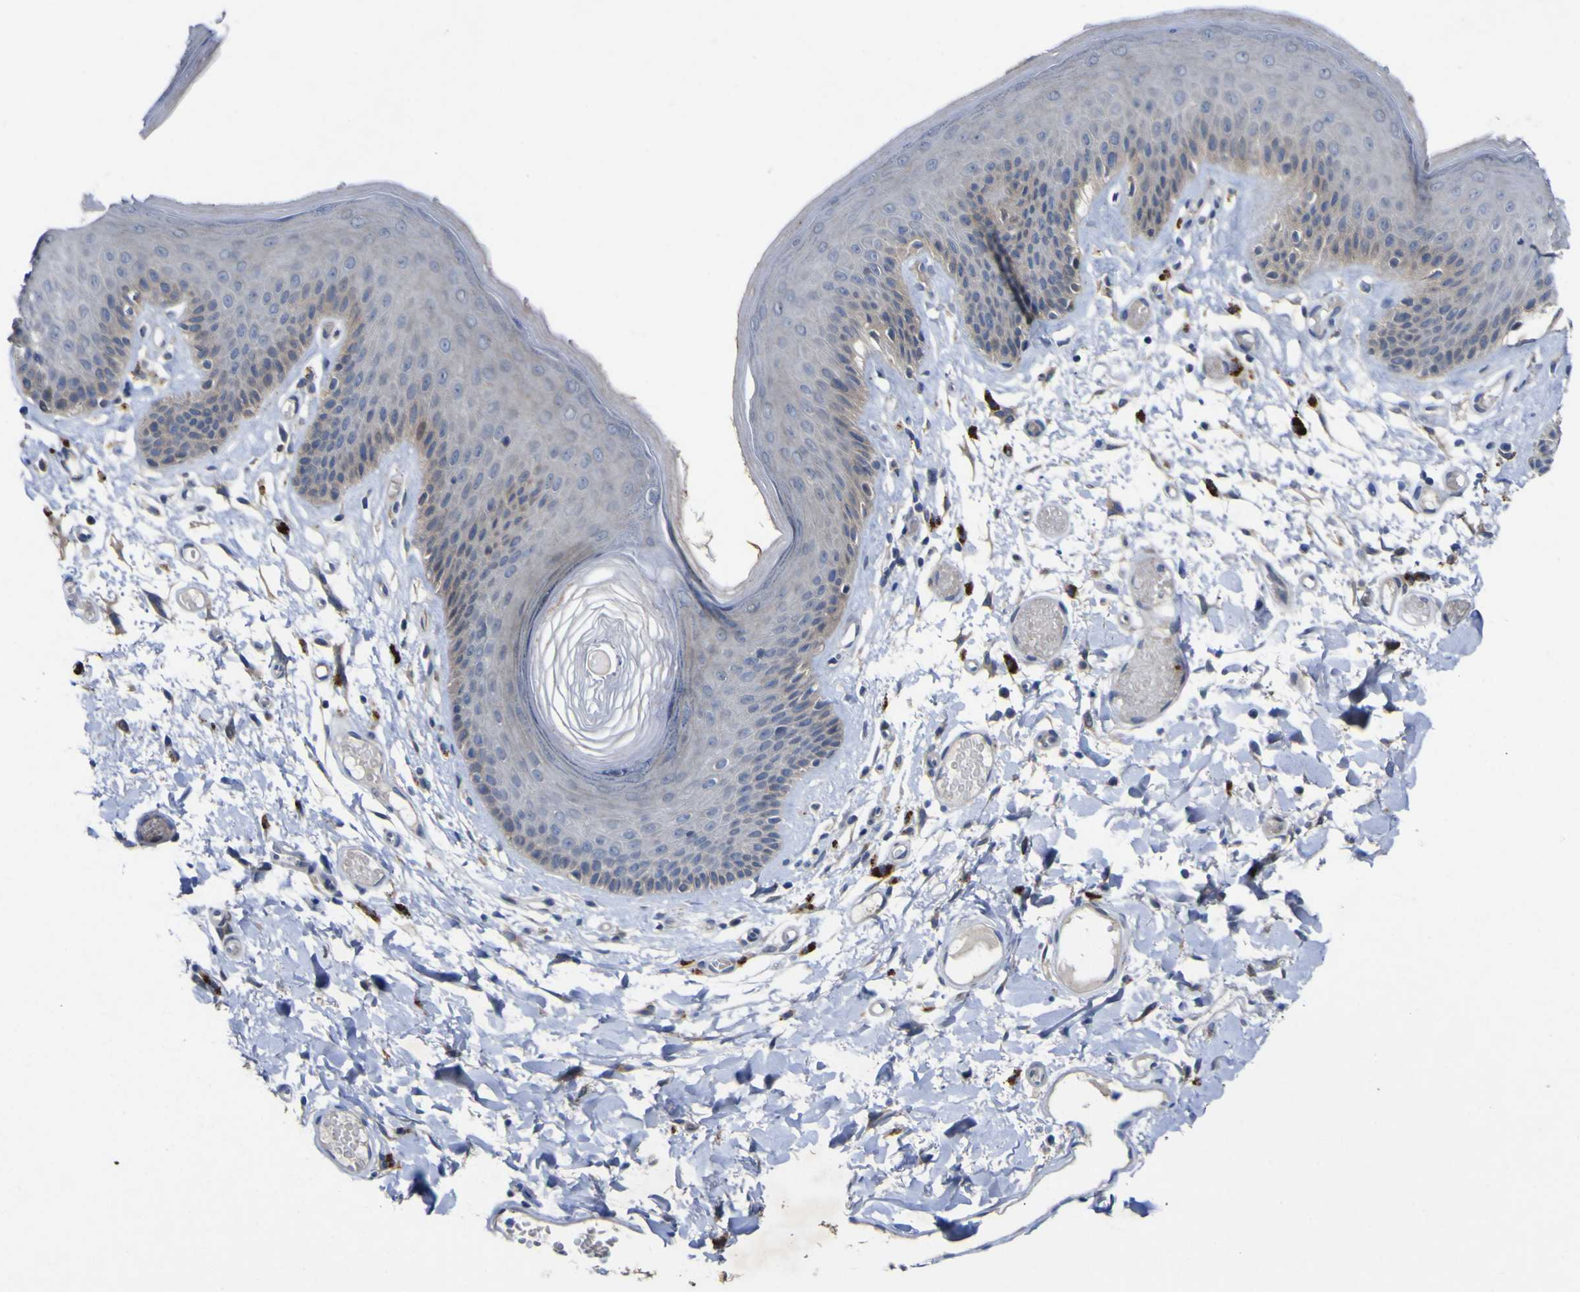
{"staining": {"intensity": "weak", "quantity": "<25%", "location": "cytoplasmic/membranous"}, "tissue": "skin", "cell_type": "Epidermal cells", "image_type": "normal", "snomed": [{"axis": "morphology", "description": "Normal tissue, NOS"}, {"axis": "topography", "description": "Vulva"}], "caption": "High power microscopy photomicrograph of an immunohistochemistry histopathology image of normal skin, revealing no significant positivity in epidermal cells. (DAB IHC with hematoxylin counter stain).", "gene": "NAV1", "patient": {"sex": "female", "age": 73}}